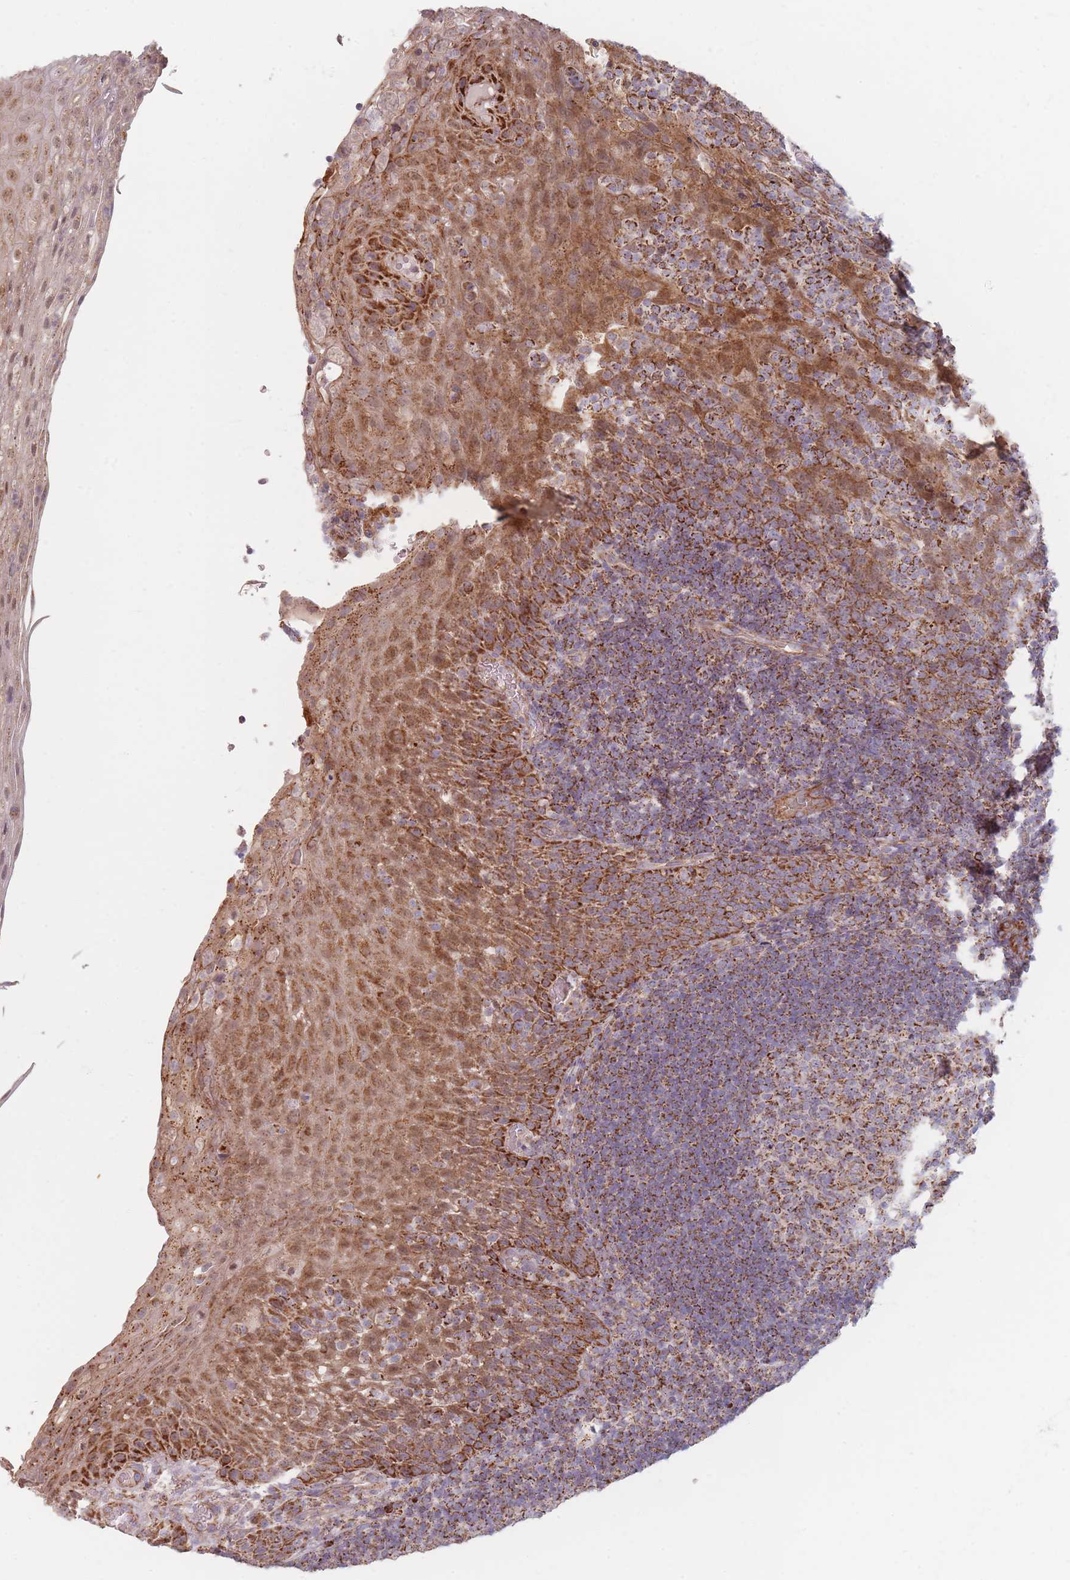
{"staining": {"intensity": "strong", "quantity": "25%-75%", "location": "cytoplasmic/membranous"}, "tissue": "tonsil", "cell_type": "Germinal center cells", "image_type": "normal", "snomed": [{"axis": "morphology", "description": "Normal tissue, NOS"}, {"axis": "topography", "description": "Tonsil"}], "caption": "DAB immunohistochemical staining of benign human tonsil shows strong cytoplasmic/membranous protein expression in about 25%-75% of germinal center cells.", "gene": "ESRP2", "patient": {"sex": "male", "age": 17}}